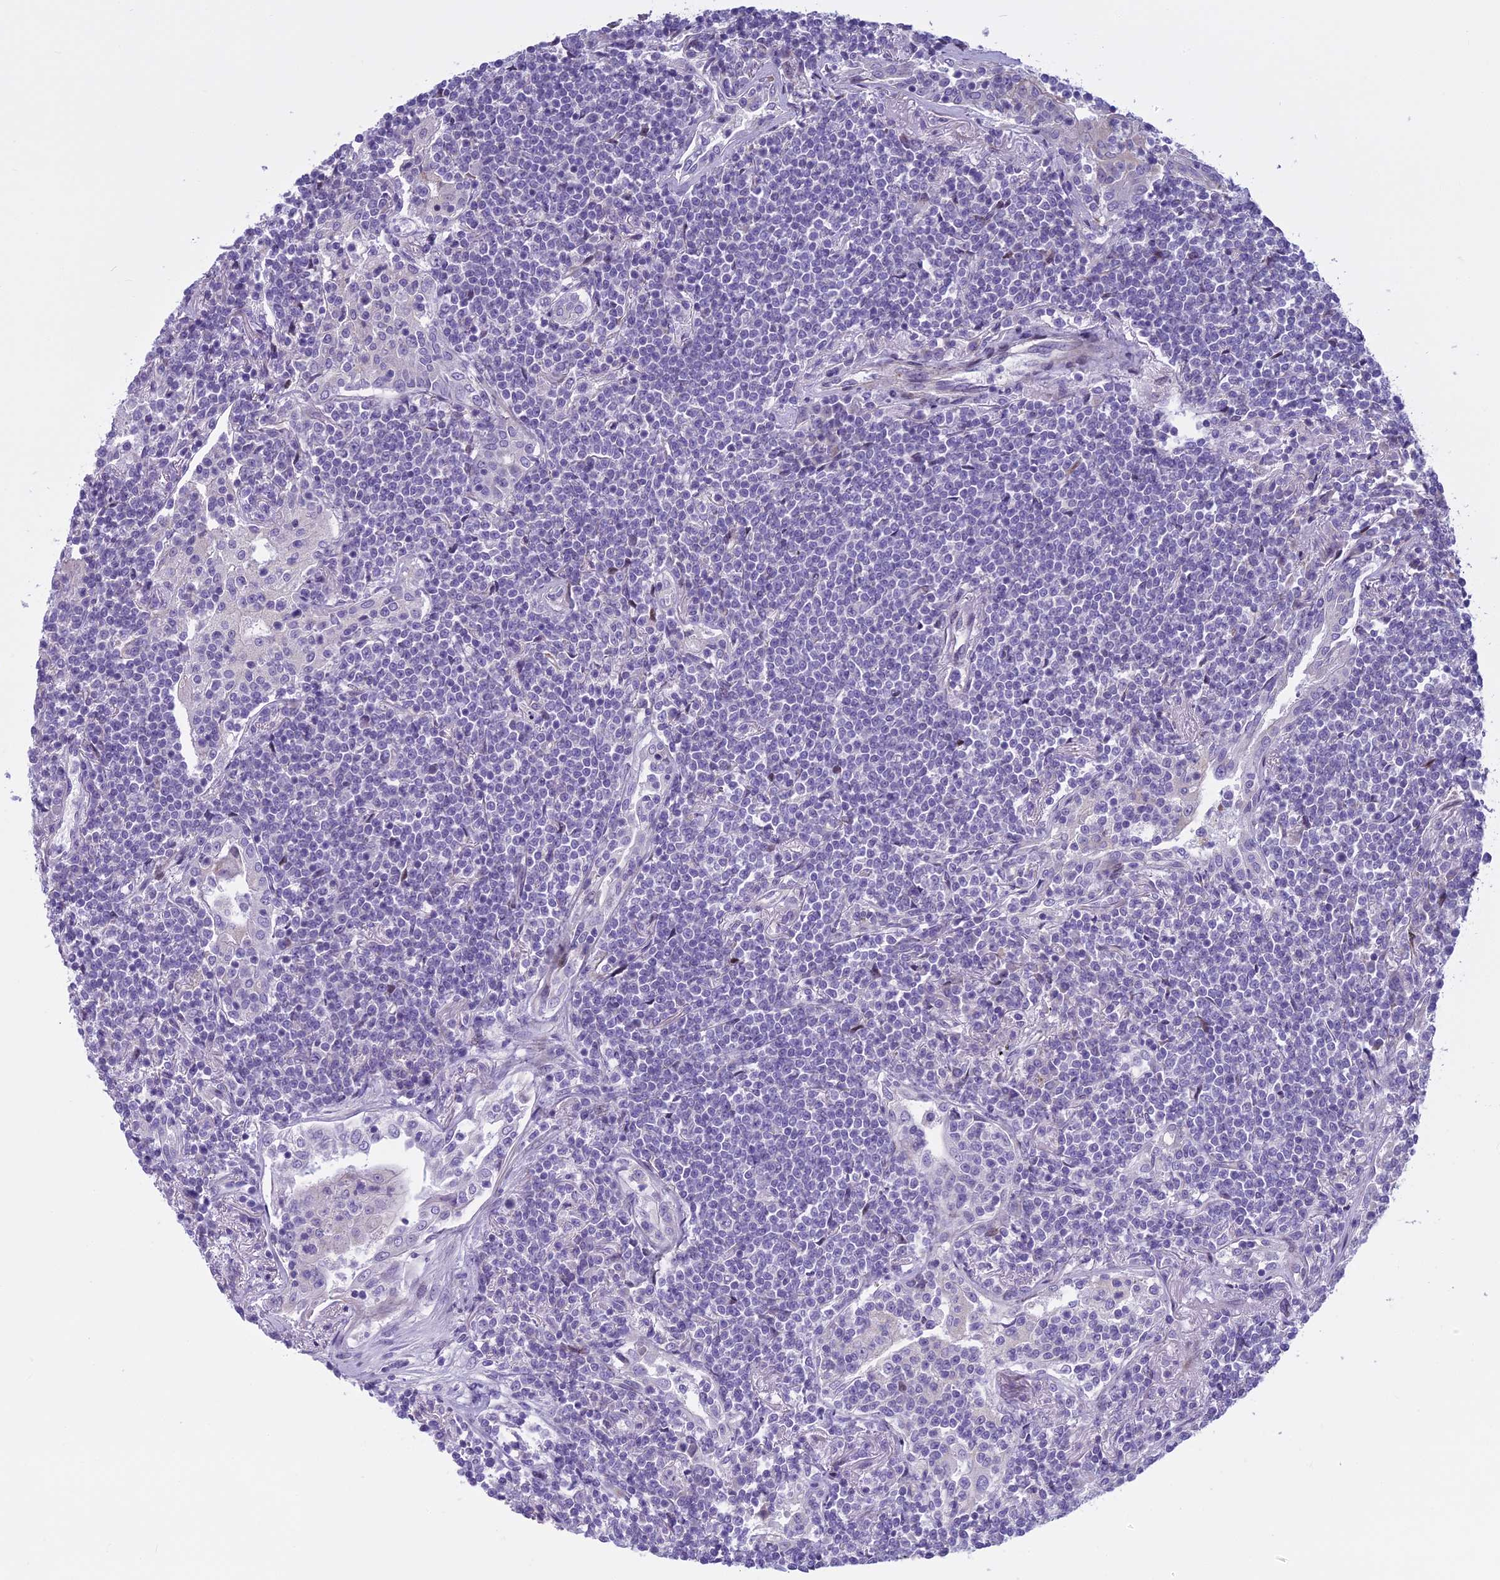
{"staining": {"intensity": "negative", "quantity": "none", "location": "none"}, "tissue": "lymphoma", "cell_type": "Tumor cells", "image_type": "cancer", "snomed": [{"axis": "morphology", "description": "Malignant lymphoma, non-Hodgkin's type, Low grade"}, {"axis": "topography", "description": "Lung"}], "caption": "DAB immunohistochemical staining of low-grade malignant lymphoma, non-Hodgkin's type shows no significant expression in tumor cells. Nuclei are stained in blue.", "gene": "PCDHB14", "patient": {"sex": "female", "age": 71}}